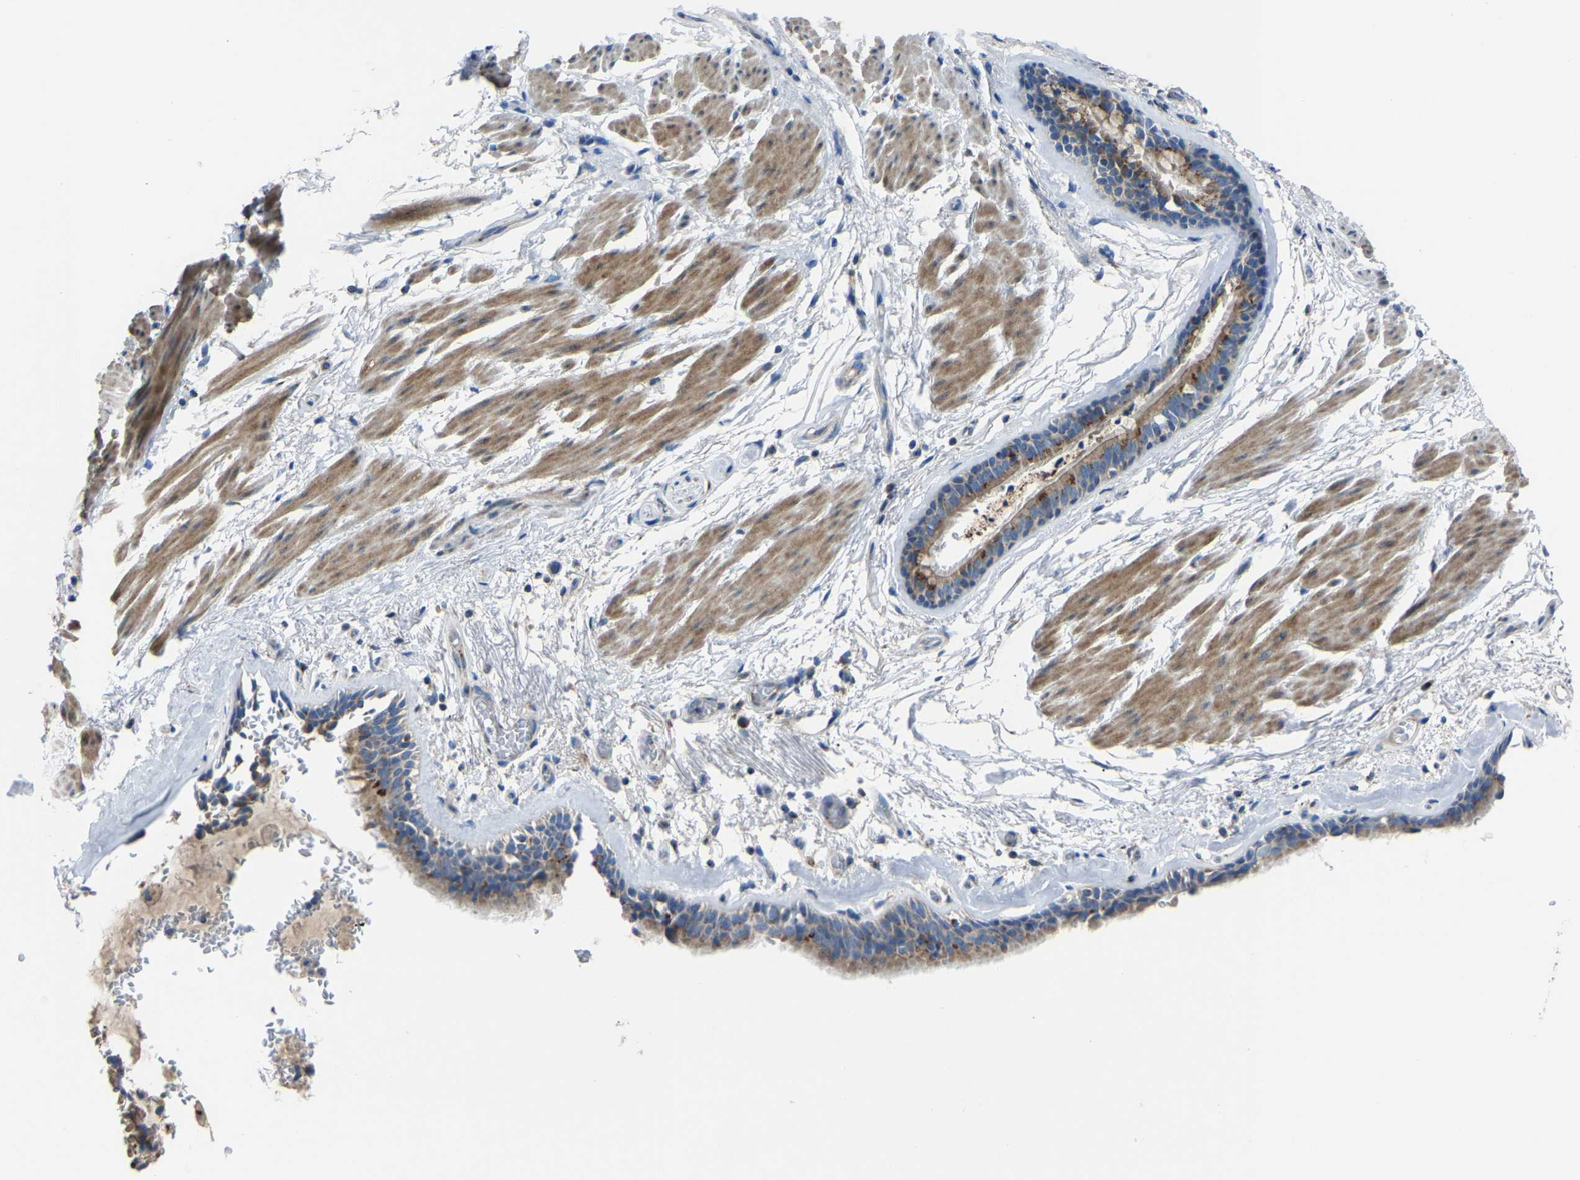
{"staining": {"intensity": "strong", "quantity": "25%-75%", "location": "cytoplasmic/membranous"}, "tissue": "bronchus", "cell_type": "Respiratory epithelial cells", "image_type": "normal", "snomed": [{"axis": "morphology", "description": "Normal tissue, NOS"}, {"axis": "topography", "description": "Cartilage tissue"}], "caption": "High-magnification brightfield microscopy of unremarkable bronchus stained with DAB (3,3'-diaminobenzidine) (brown) and counterstained with hematoxylin (blue). respiratory epithelial cells exhibit strong cytoplasmic/membranous staining is seen in about25%-75% of cells. Using DAB (3,3'-diaminobenzidine) (brown) and hematoxylin (blue) stains, captured at high magnification using brightfield microscopy.", "gene": "CANT1", "patient": {"sex": "female", "age": 63}}